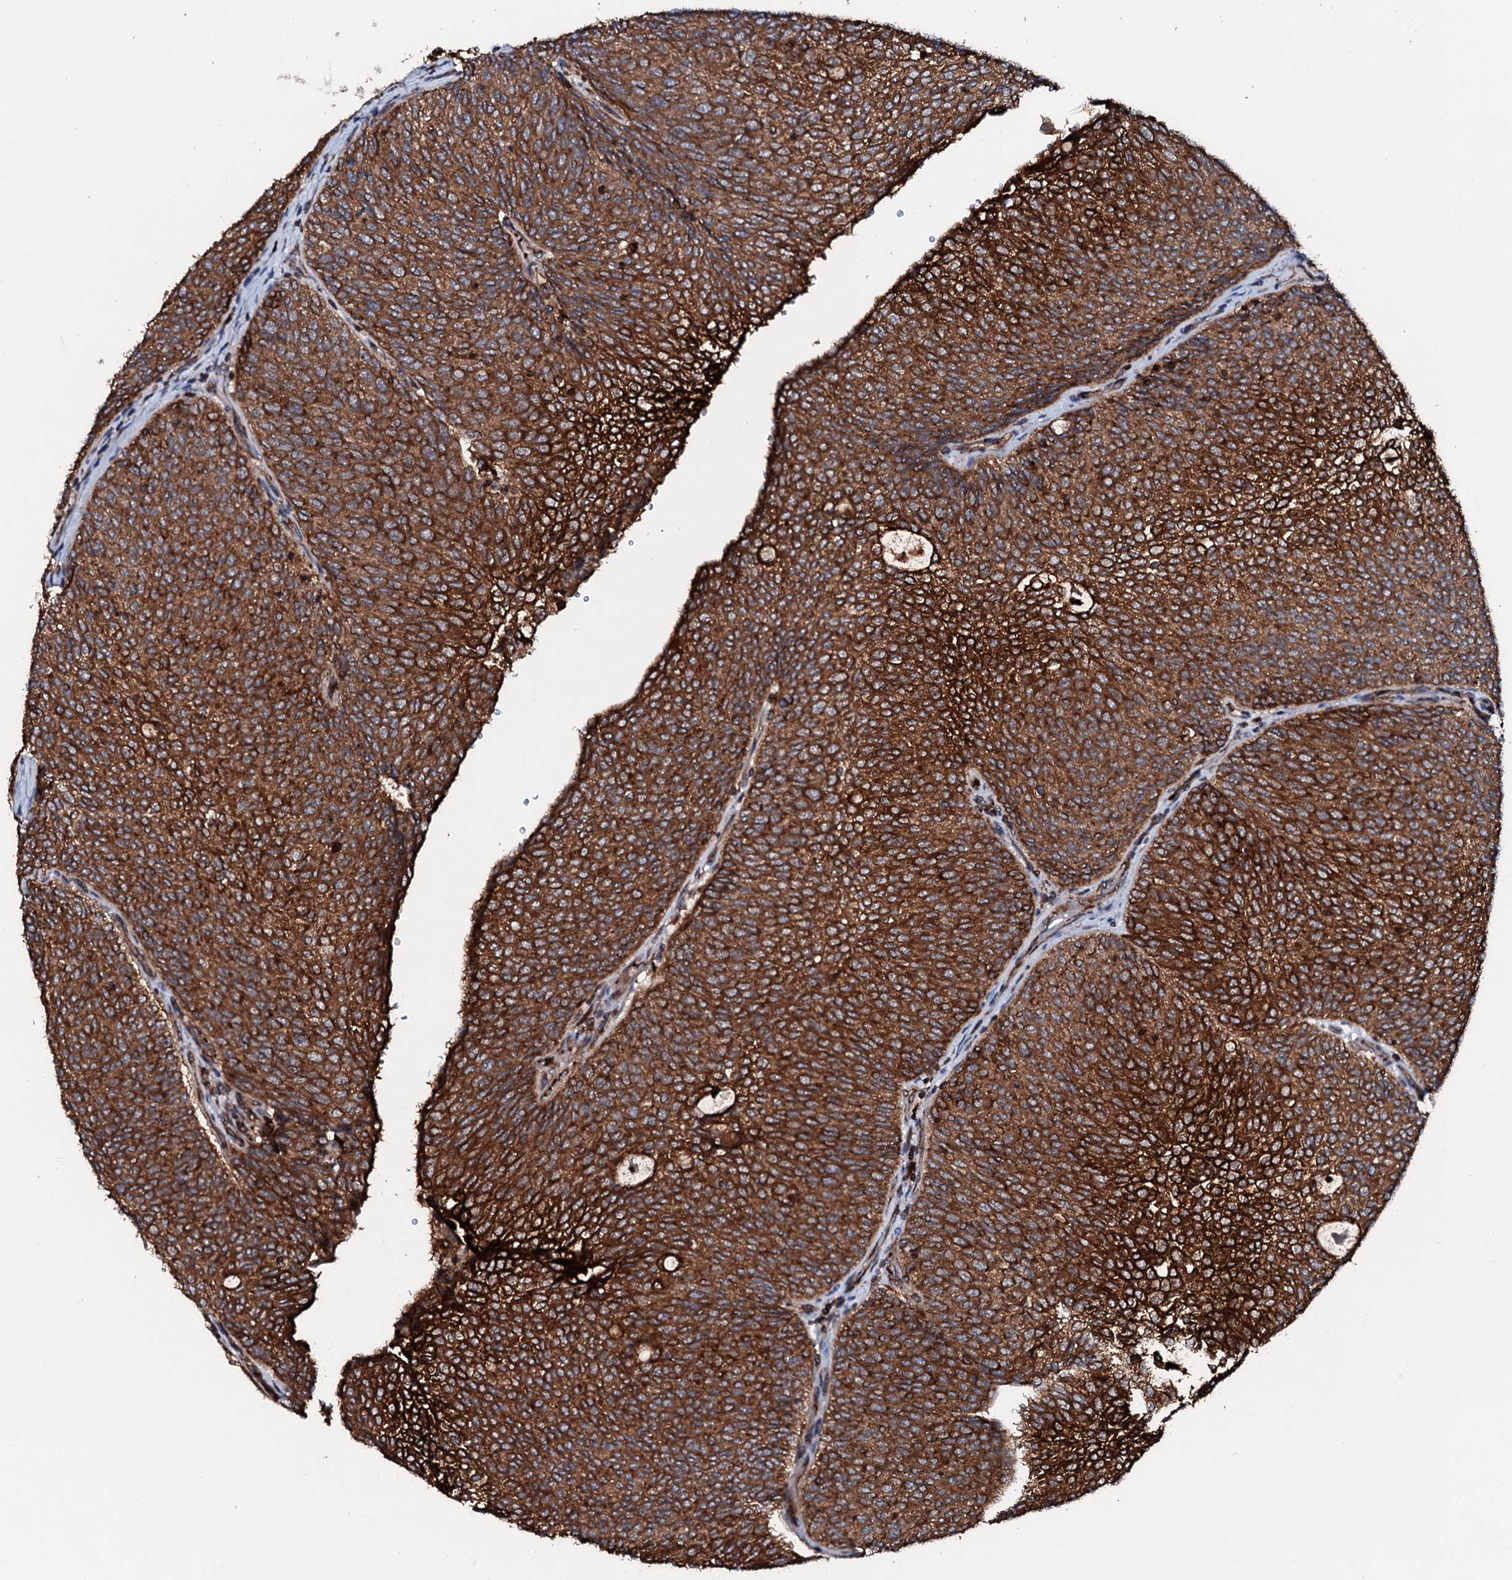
{"staining": {"intensity": "strong", "quantity": ">75%", "location": "cytoplasmic/membranous"}, "tissue": "urothelial cancer", "cell_type": "Tumor cells", "image_type": "cancer", "snomed": [{"axis": "morphology", "description": "Urothelial carcinoma, Low grade"}, {"axis": "topography", "description": "Urinary bladder"}], "caption": "Urothelial cancer stained with a protein marker reveals strong staining in tumor cells.", "gene": "SDHAF2", "patient": {"sex": "female", "age": 79}}